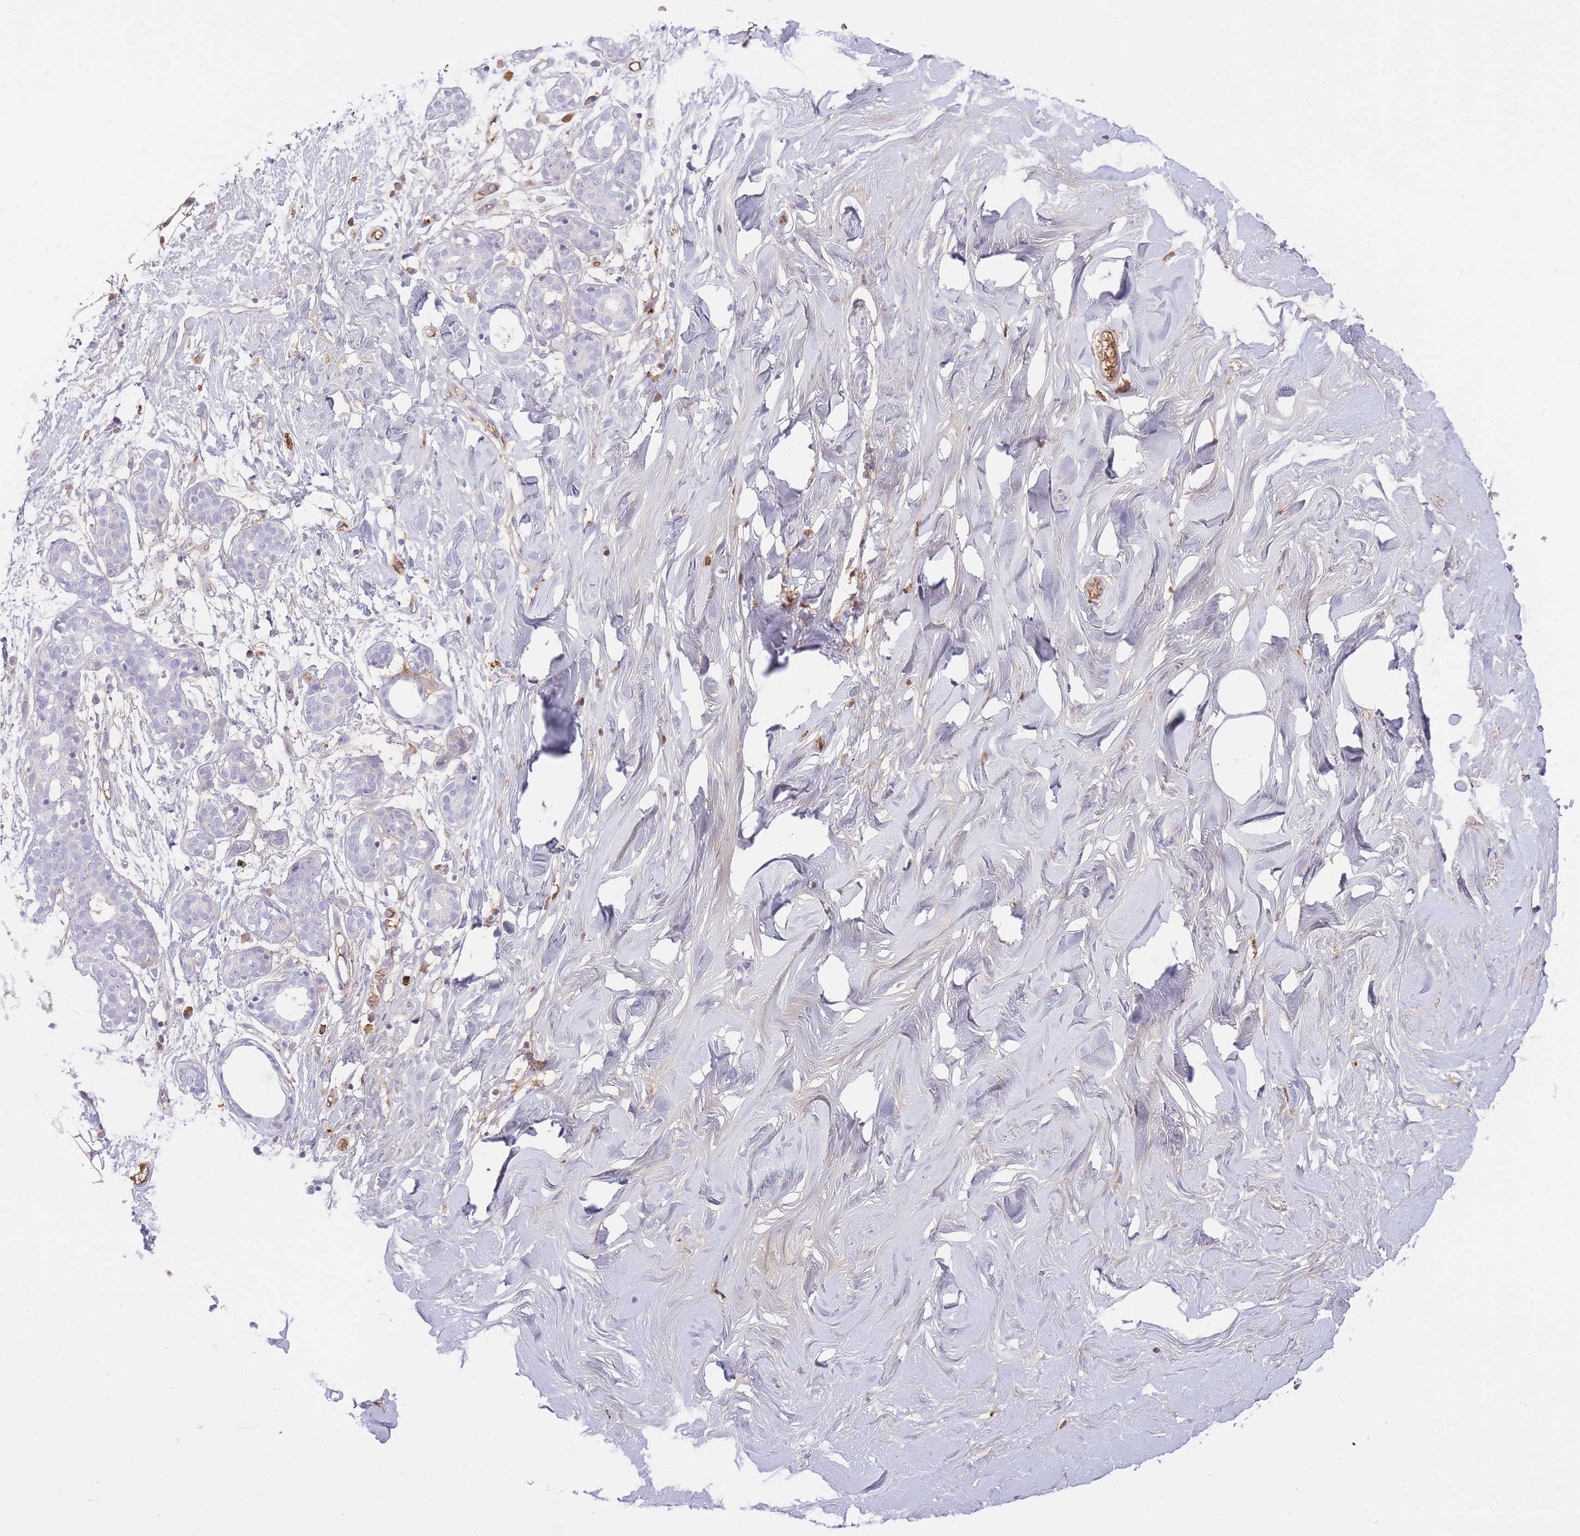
{"staining": {"intensity": "negative", "quantity": "none", "location": "none"}, "tissue": "breast", "cell_type": "Adipocytes", "image_type": "normal", "snomed": [{"axis": "morphology", "description": "Normal tissue, NOS"}, {"axis": "topography", "description": "Breast"}], "caption": "IHC image of benign breast: breast stained with DAB exhibits no significant protein expression in adipocytes.", "gene": "HRG", "patient": {"sex": "female", "age": 27}}